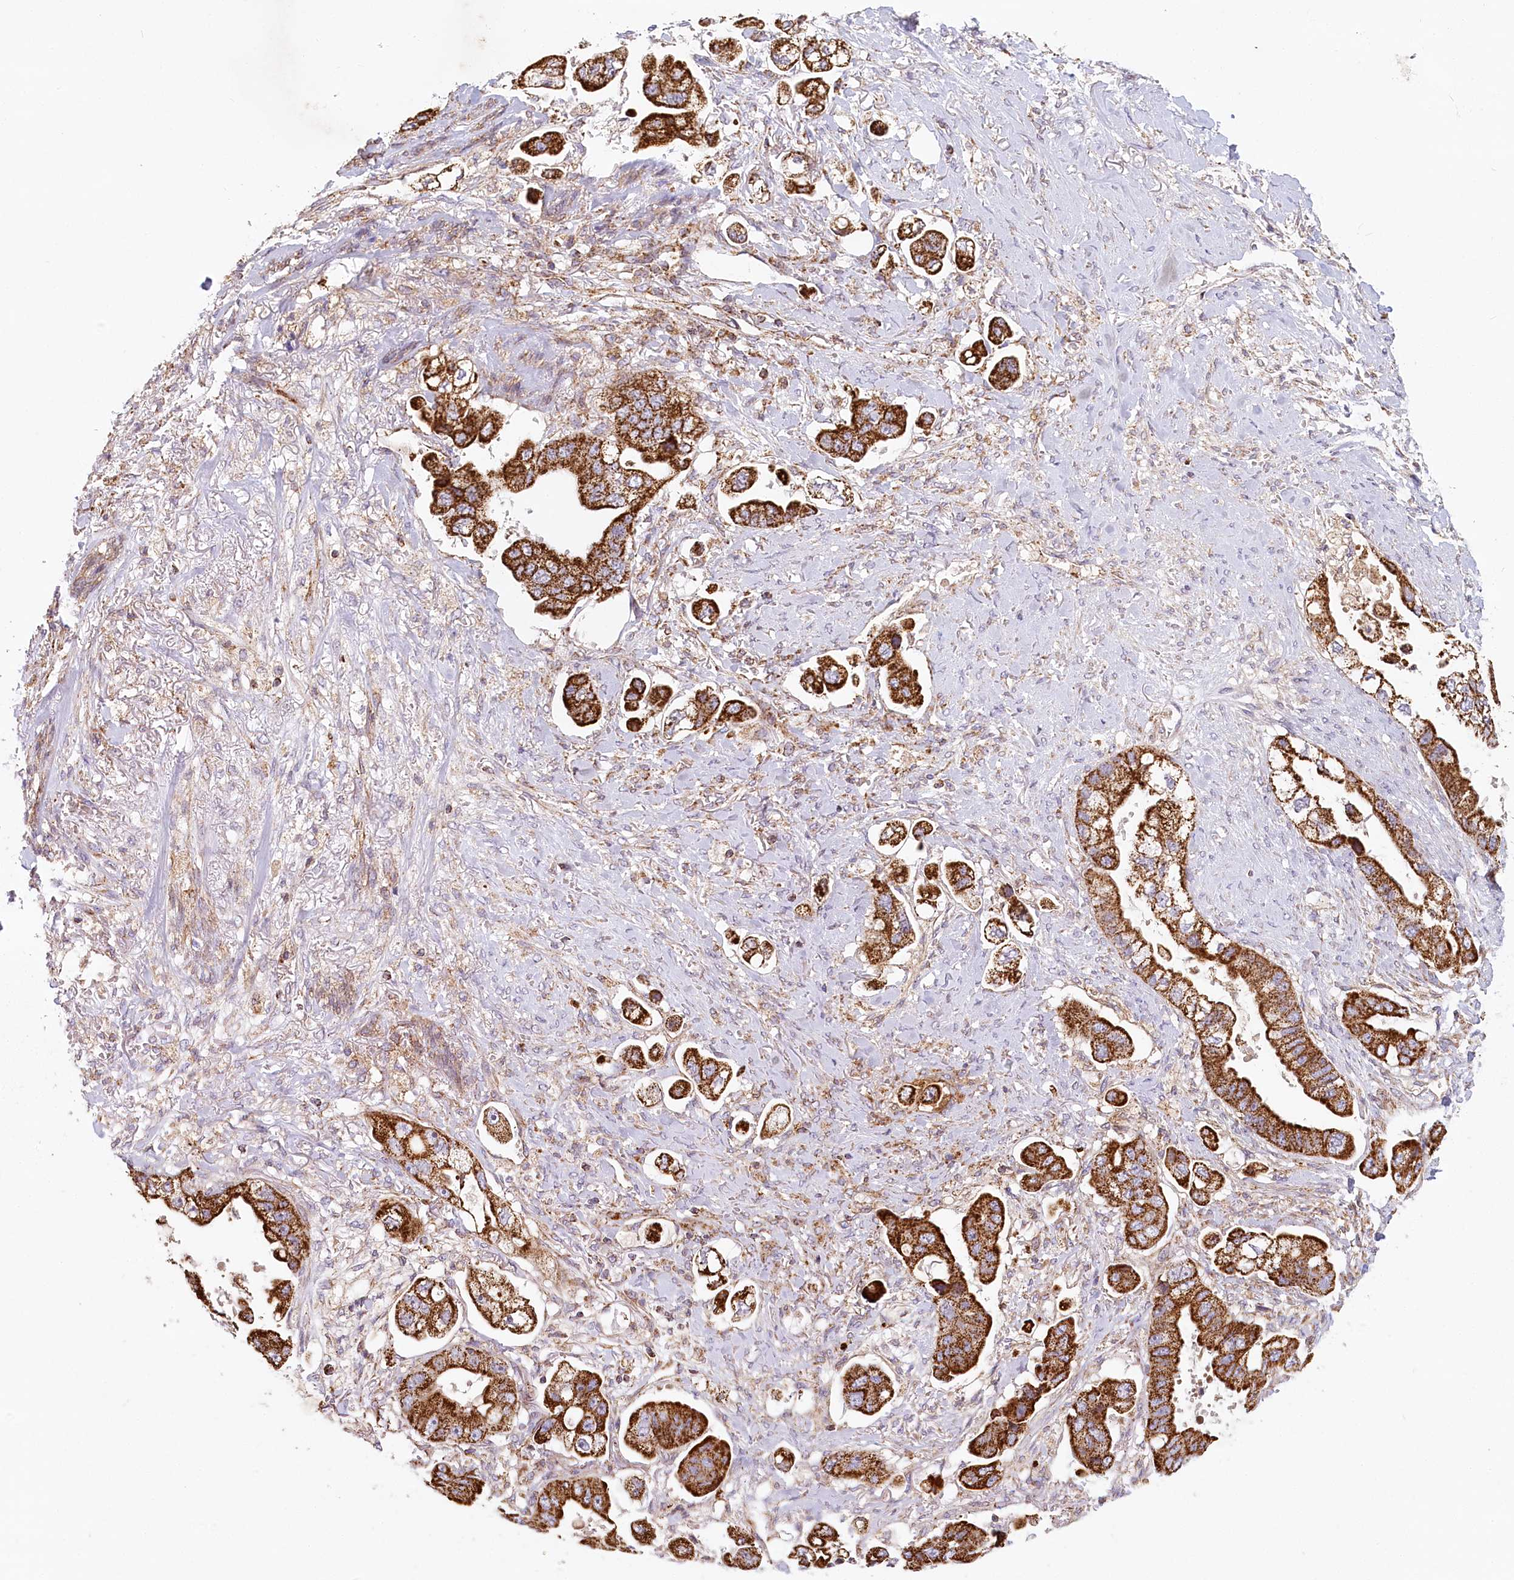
{"staining": {"intensity": "strong", "quantity": ">75%", "location": "cytoplasmic/membranous"}, "tissue": "stomach cancer", "cell_type": "Tumor cells", "image_type": "cancer", "snomed": [{"axis": "morphology", "description": "Adenocarcinoma, NOS"}, {"axis": "topography", "description": "Stomach"}], "caption": "Immunohistochemical staining of stomach adenocarcinoma exhibits high levels of strong cytoplasmic/membranous protein positivity in approximately >75% of tumor cells. (brown staining indicates protein expression, while blue staining denotes nuclei).", "gene": "UMPS", "patient": {"sex": "male", "age": 62}}